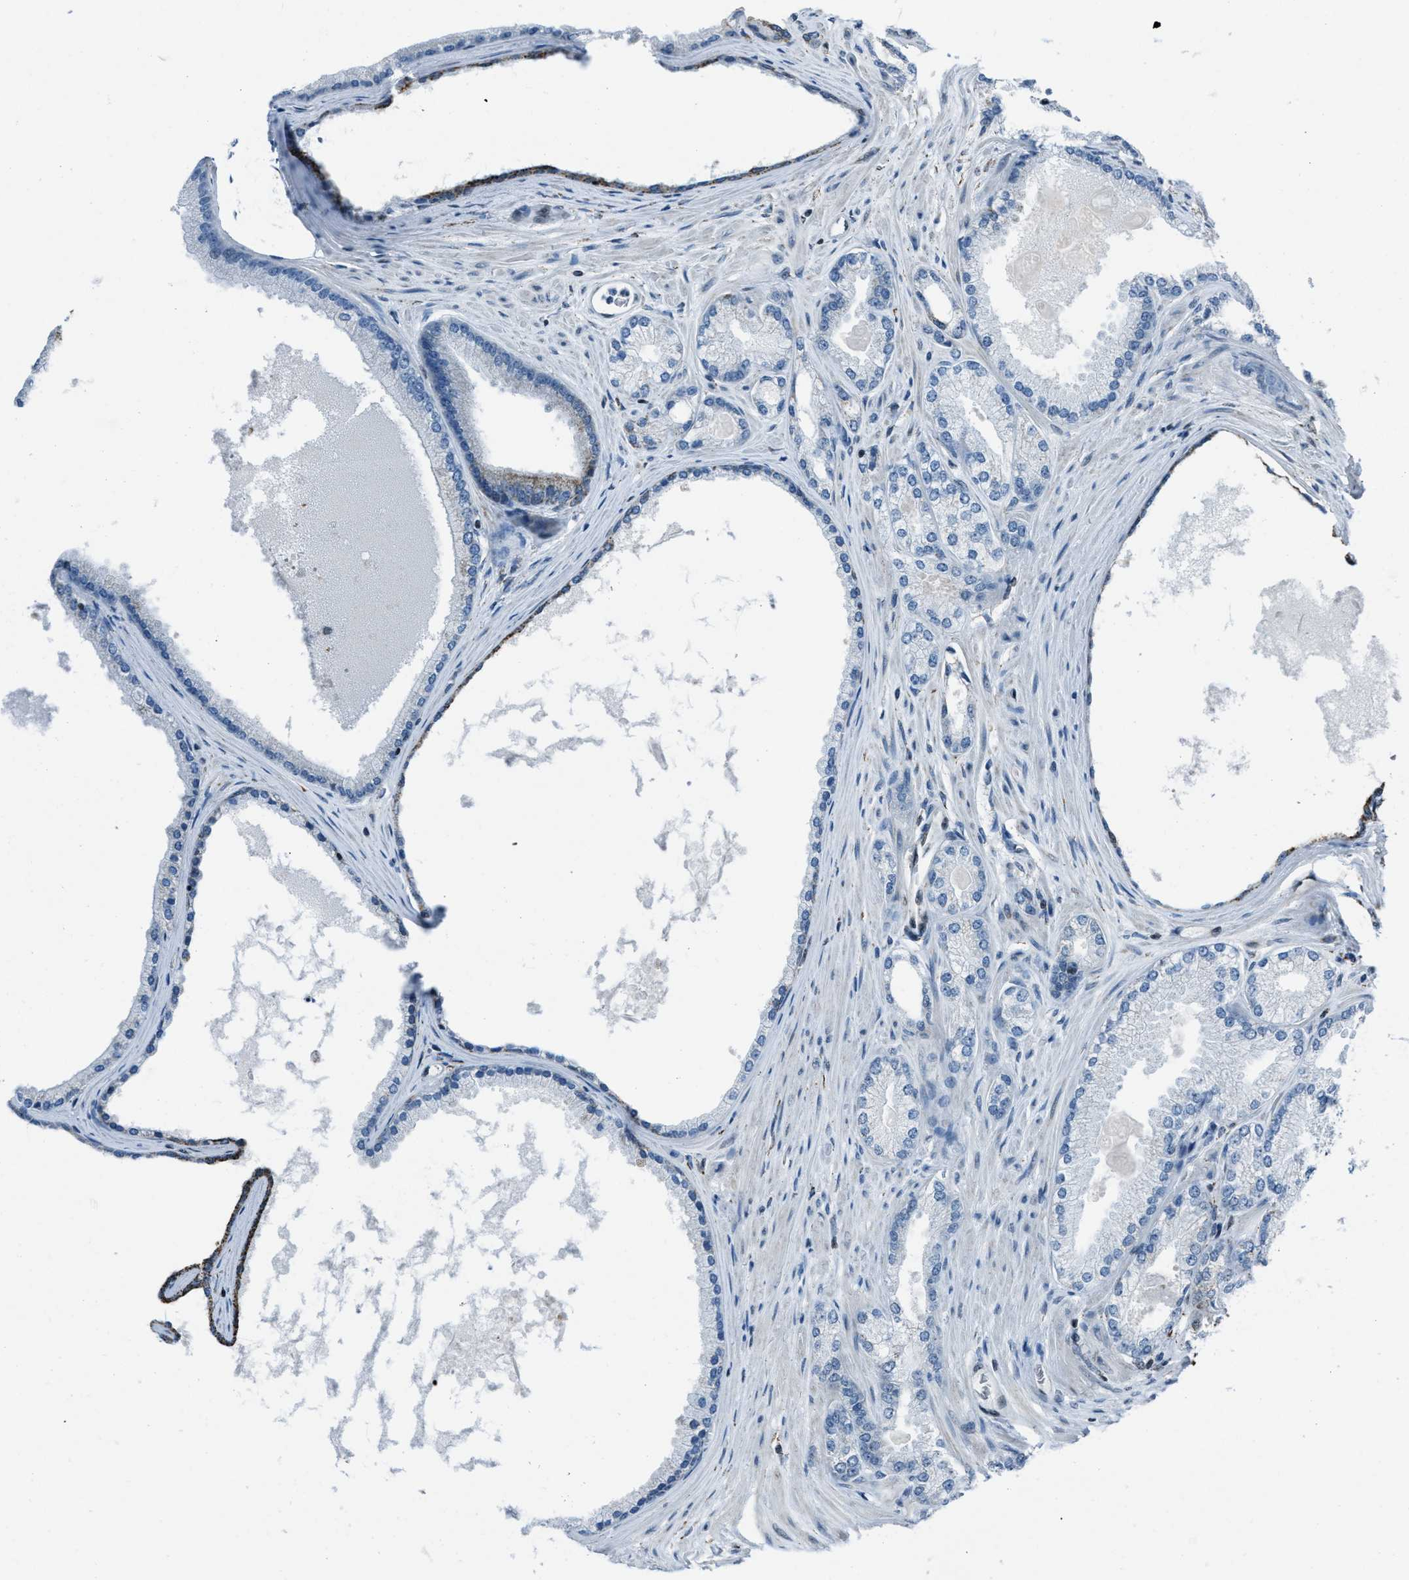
{"staining": {"intensity": "moderate", "quantity": "<25%", "location": "nuclear"}, "tissue": "prostate cancer", "cell_type": "Tumor cells", "image_type": "cancer", "snomed": [{"axis": "morphology", "description": "Adenocarcinoma, High grade"}, {"axis": "topography", "description": "Prostate"}], "caption": "Immunohistochemistry (IHC) micrograph of neoplastic tissue: human adenocarcinoma (high-grade) (prostate) stained using IHC displays low levels of moderate protein expression localized specifically in the nuclear of tumor cells, appearing as a nuclear brown color.", "gene": "SLFN5", "patient": {"sex": "male", "age": 71}}